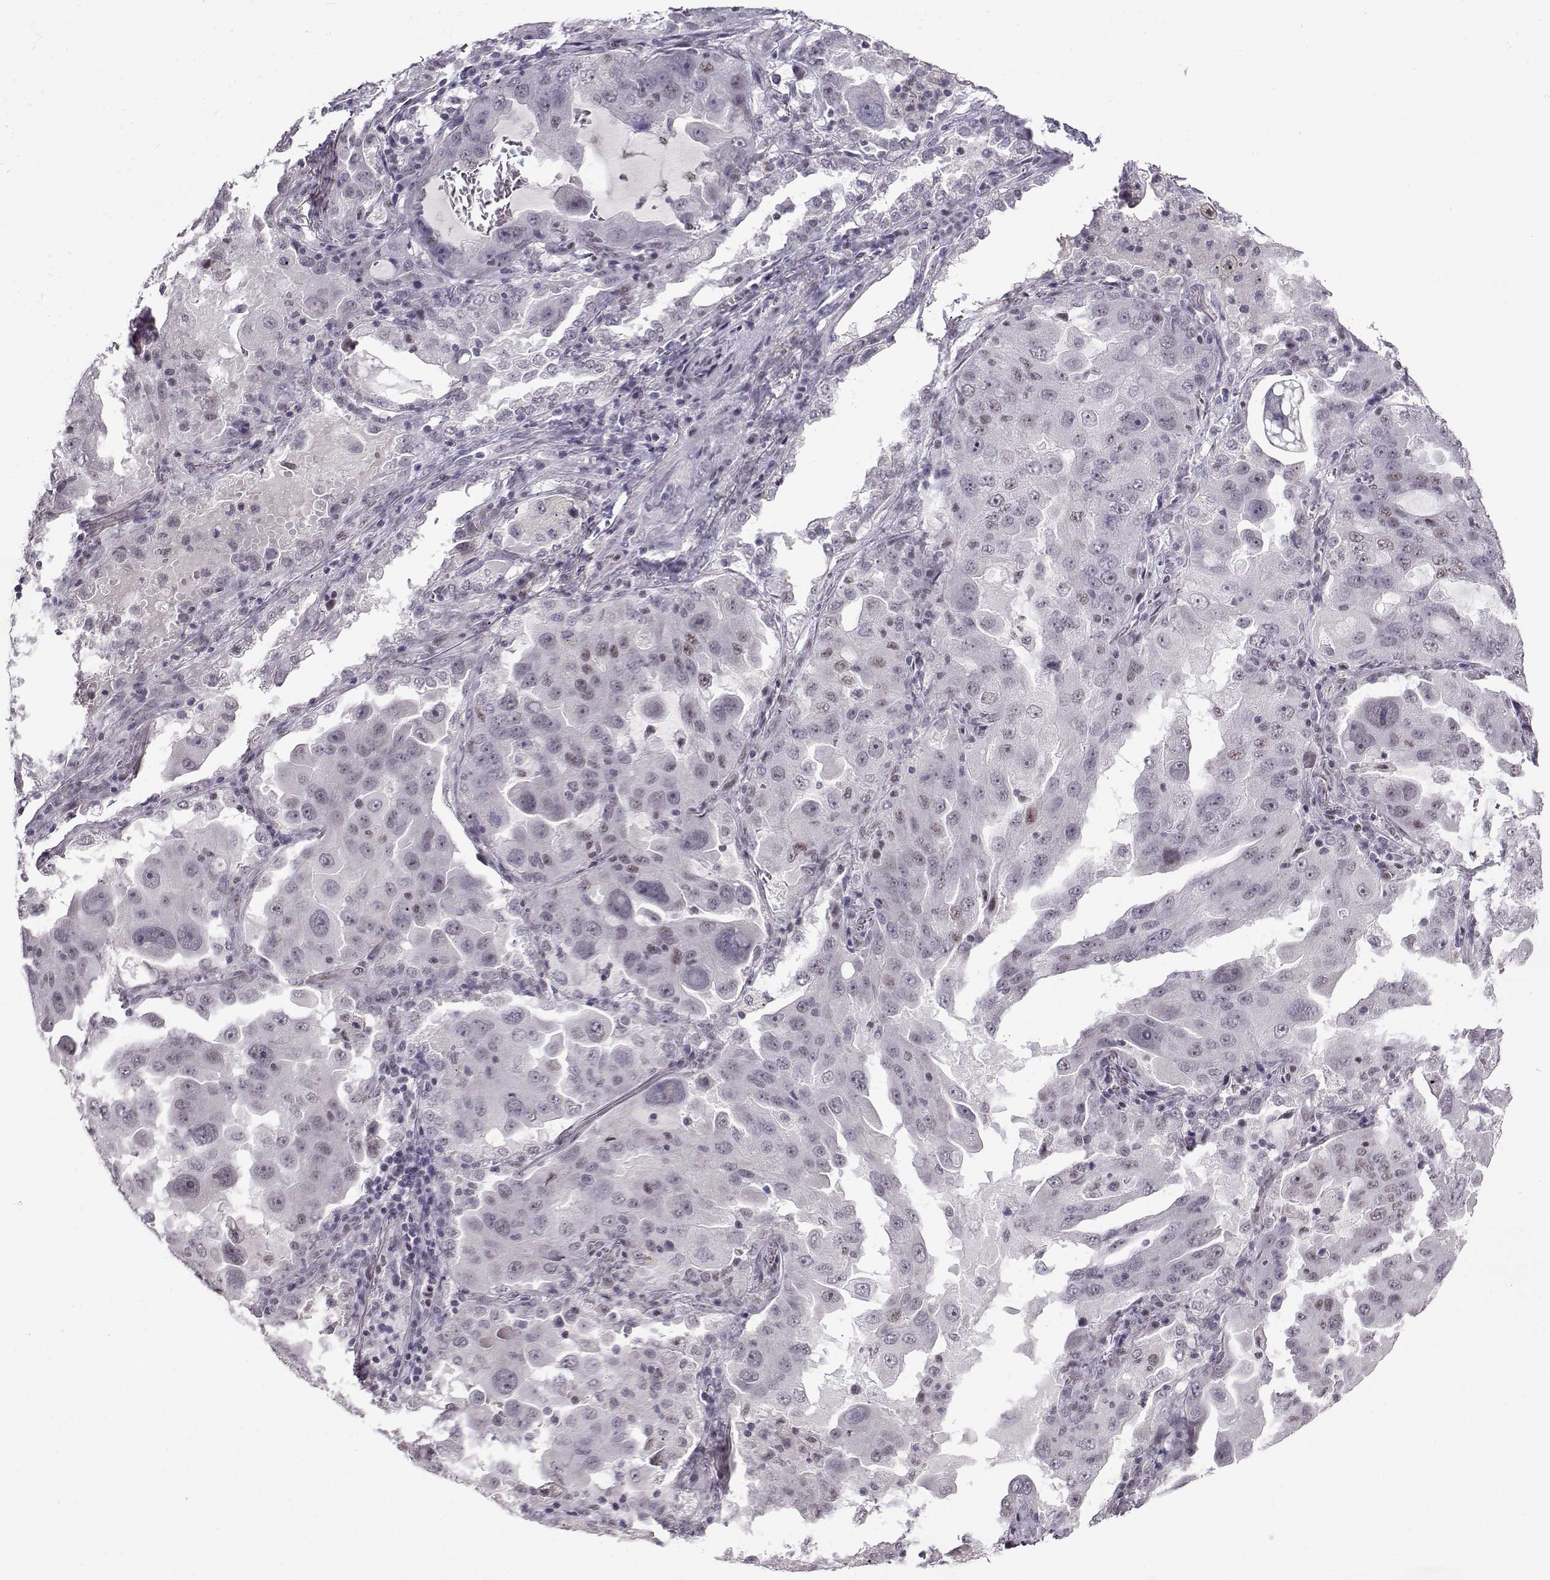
{"staining": {"intensity": "negative", "quantity": "none", "location": "none"}, "tissue": "lung cancer", "cell_type": "Tumor cells", "image_type": "cancer", "snomed": [{"axis": "morphology", "description": "Adenocarcinoma, NOS"}, {"axis": "topography", "description": "Lung"}], "caption": "An immunohistochemistry (IHC) histopathology image of lung cancer (adenocarcinoma) is shown. There is no staining in tumor cells of lung cancer (adenocarcinoma).", "gene": "LIN28A", "patient": {"sex": "female", "age": 61}}